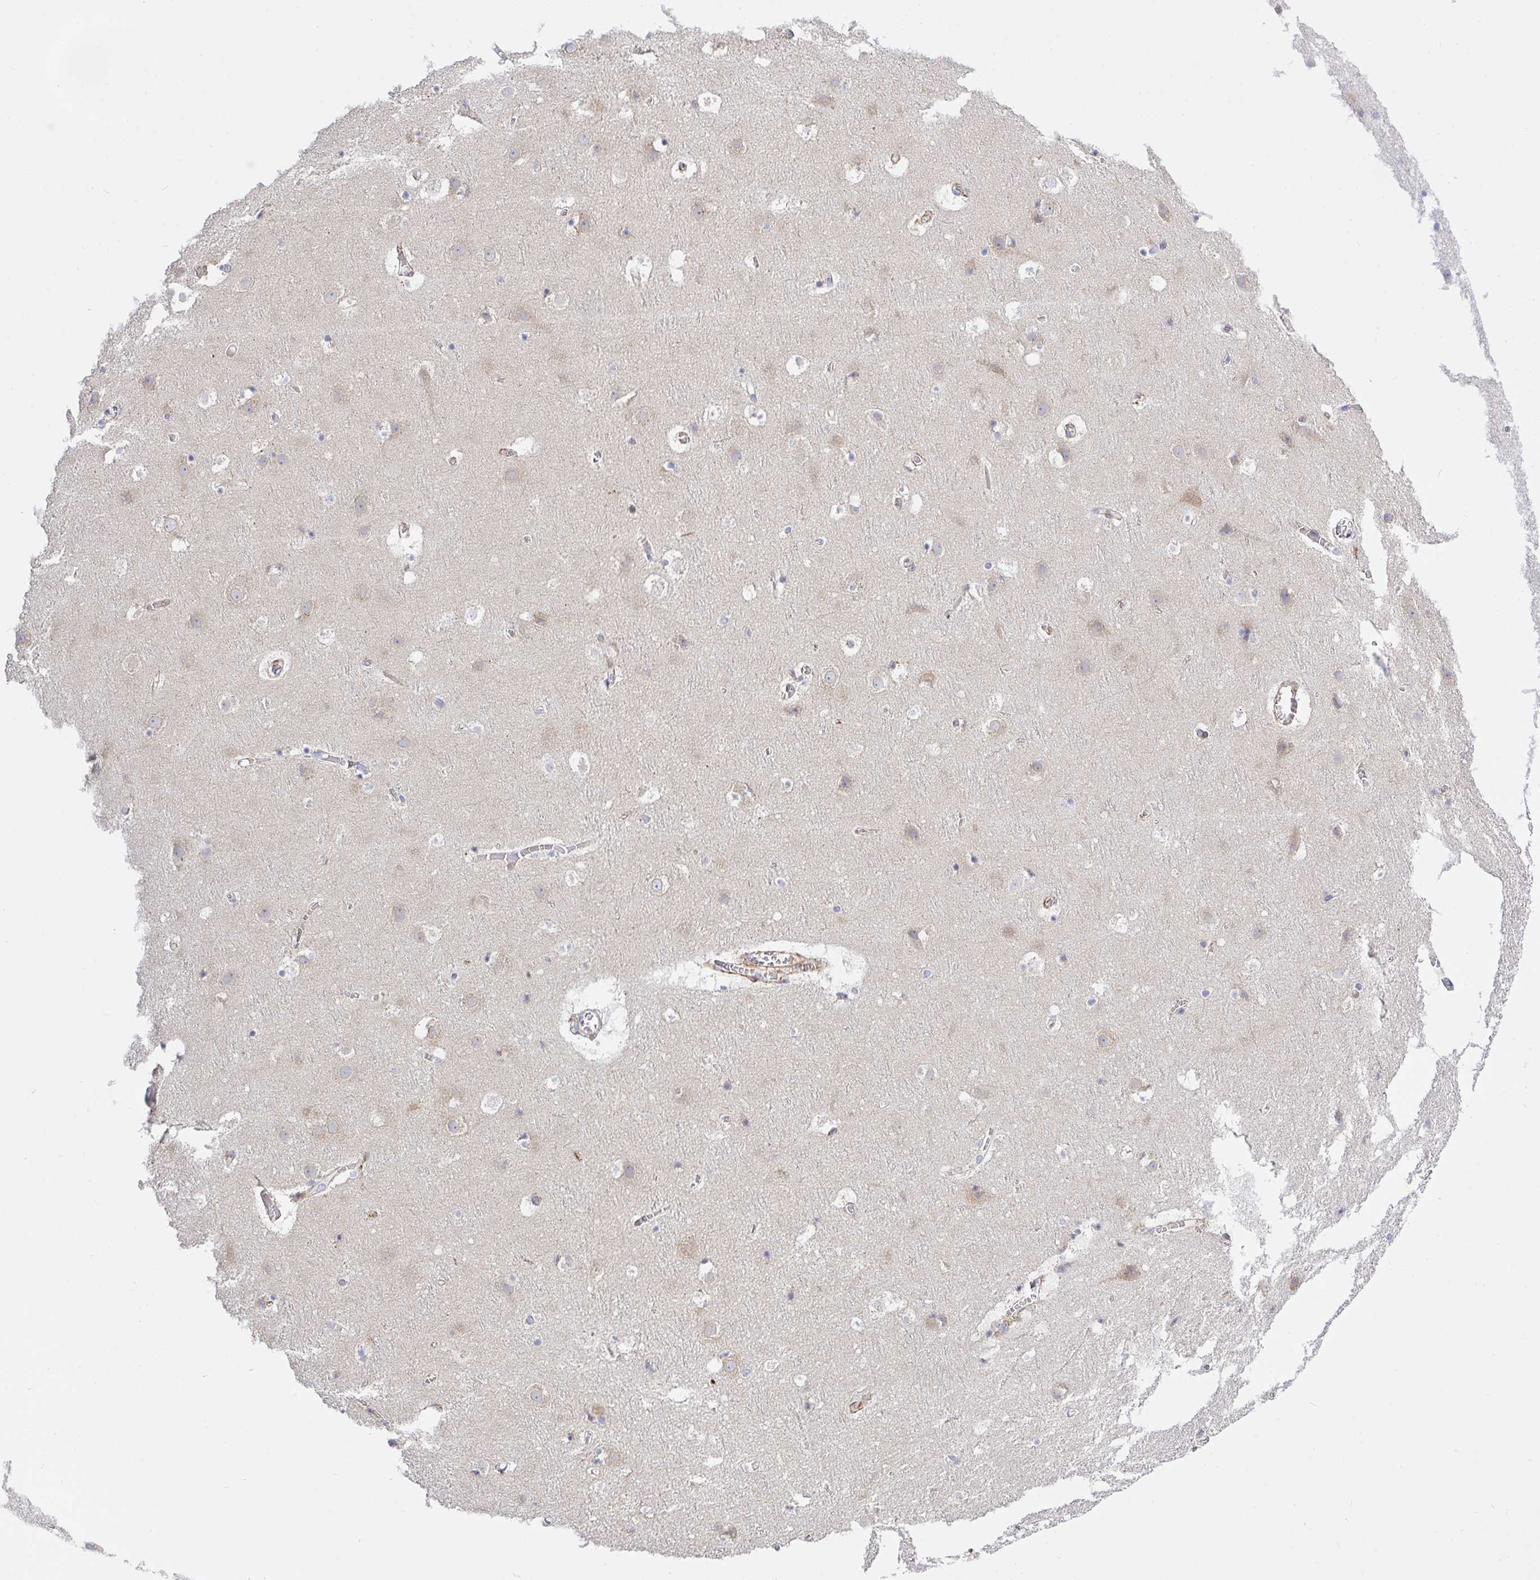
{"staining": {"intensity": "negative", "quantity": "none", "location": "none"}, "tissue": "cerebral cortex", "cell_type": "Endothelial cells", "image_type": "normal", "snomed": [{"axis": "morphology", "description": "Normal tissue, NOS"}, {"axis": "topography", "description": "Cerebral cortex"}], "caption": "A histopathology image of human cerebral cortex is negative for staining in endothelial cells. The staining is performed using DAB brown chromogen with nuclei counter-stained in using hematoxylin.", "gene": "FRMD3", "patient": {"sex": "female", "age": 42}}